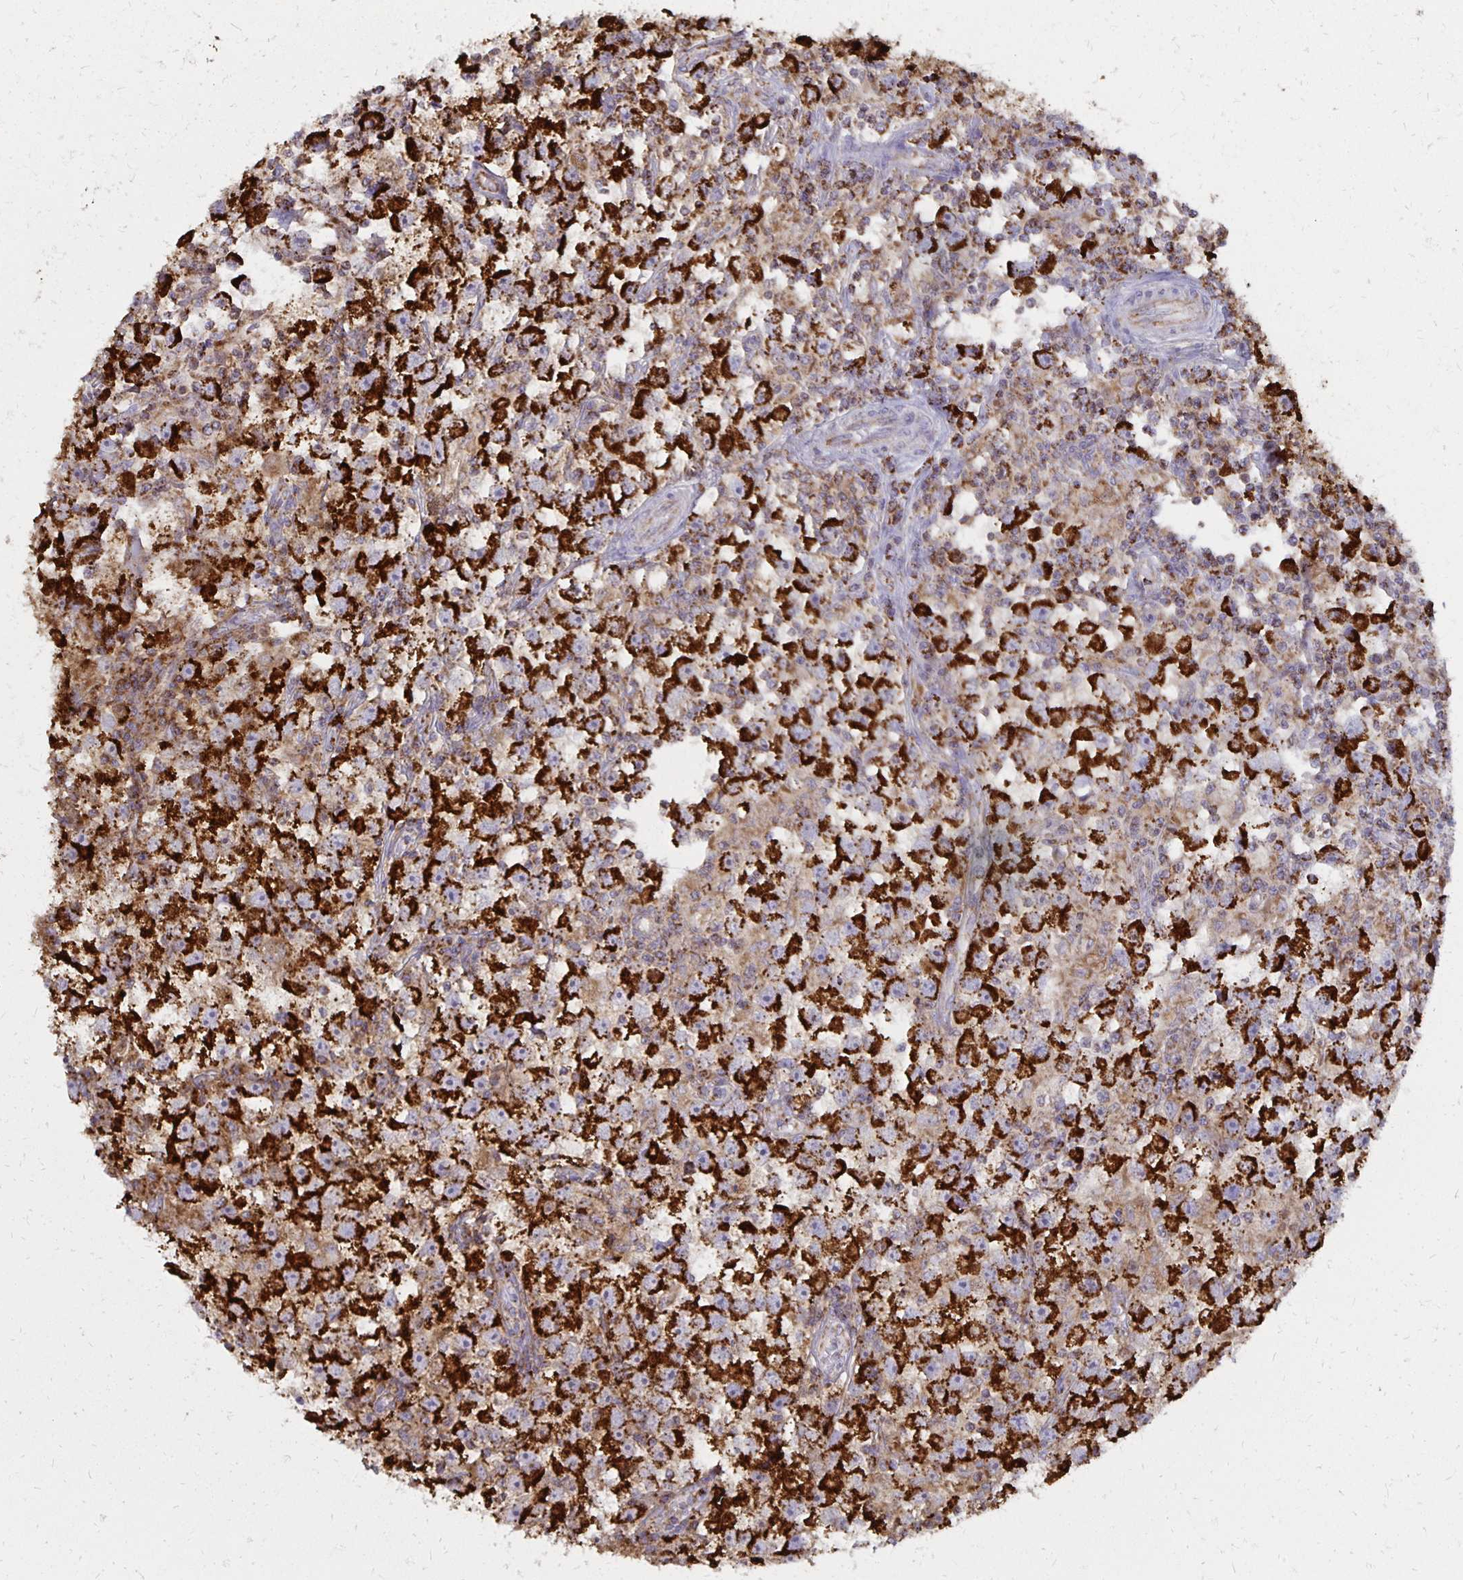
{"staining": {"intensity": "strong", "quantity": ">75%", "location": "cytoplasmic/membranous"}, "tissue": "testis cancer", "cell_type": "Tumor cells", "image_type": "cancer", "snomed": [{"axis": "morphology", "description": "Seminoma, NOS"}, {"axis": "topography", "description": "Testis"}], "caption": "Tumor cells demonstrate high levels of strong cytoplasmic/membranous positivity in about >75% of cells in human testis seminoma.", "gene": "IER3", "patient": {"sex": "male", "age": 33}}